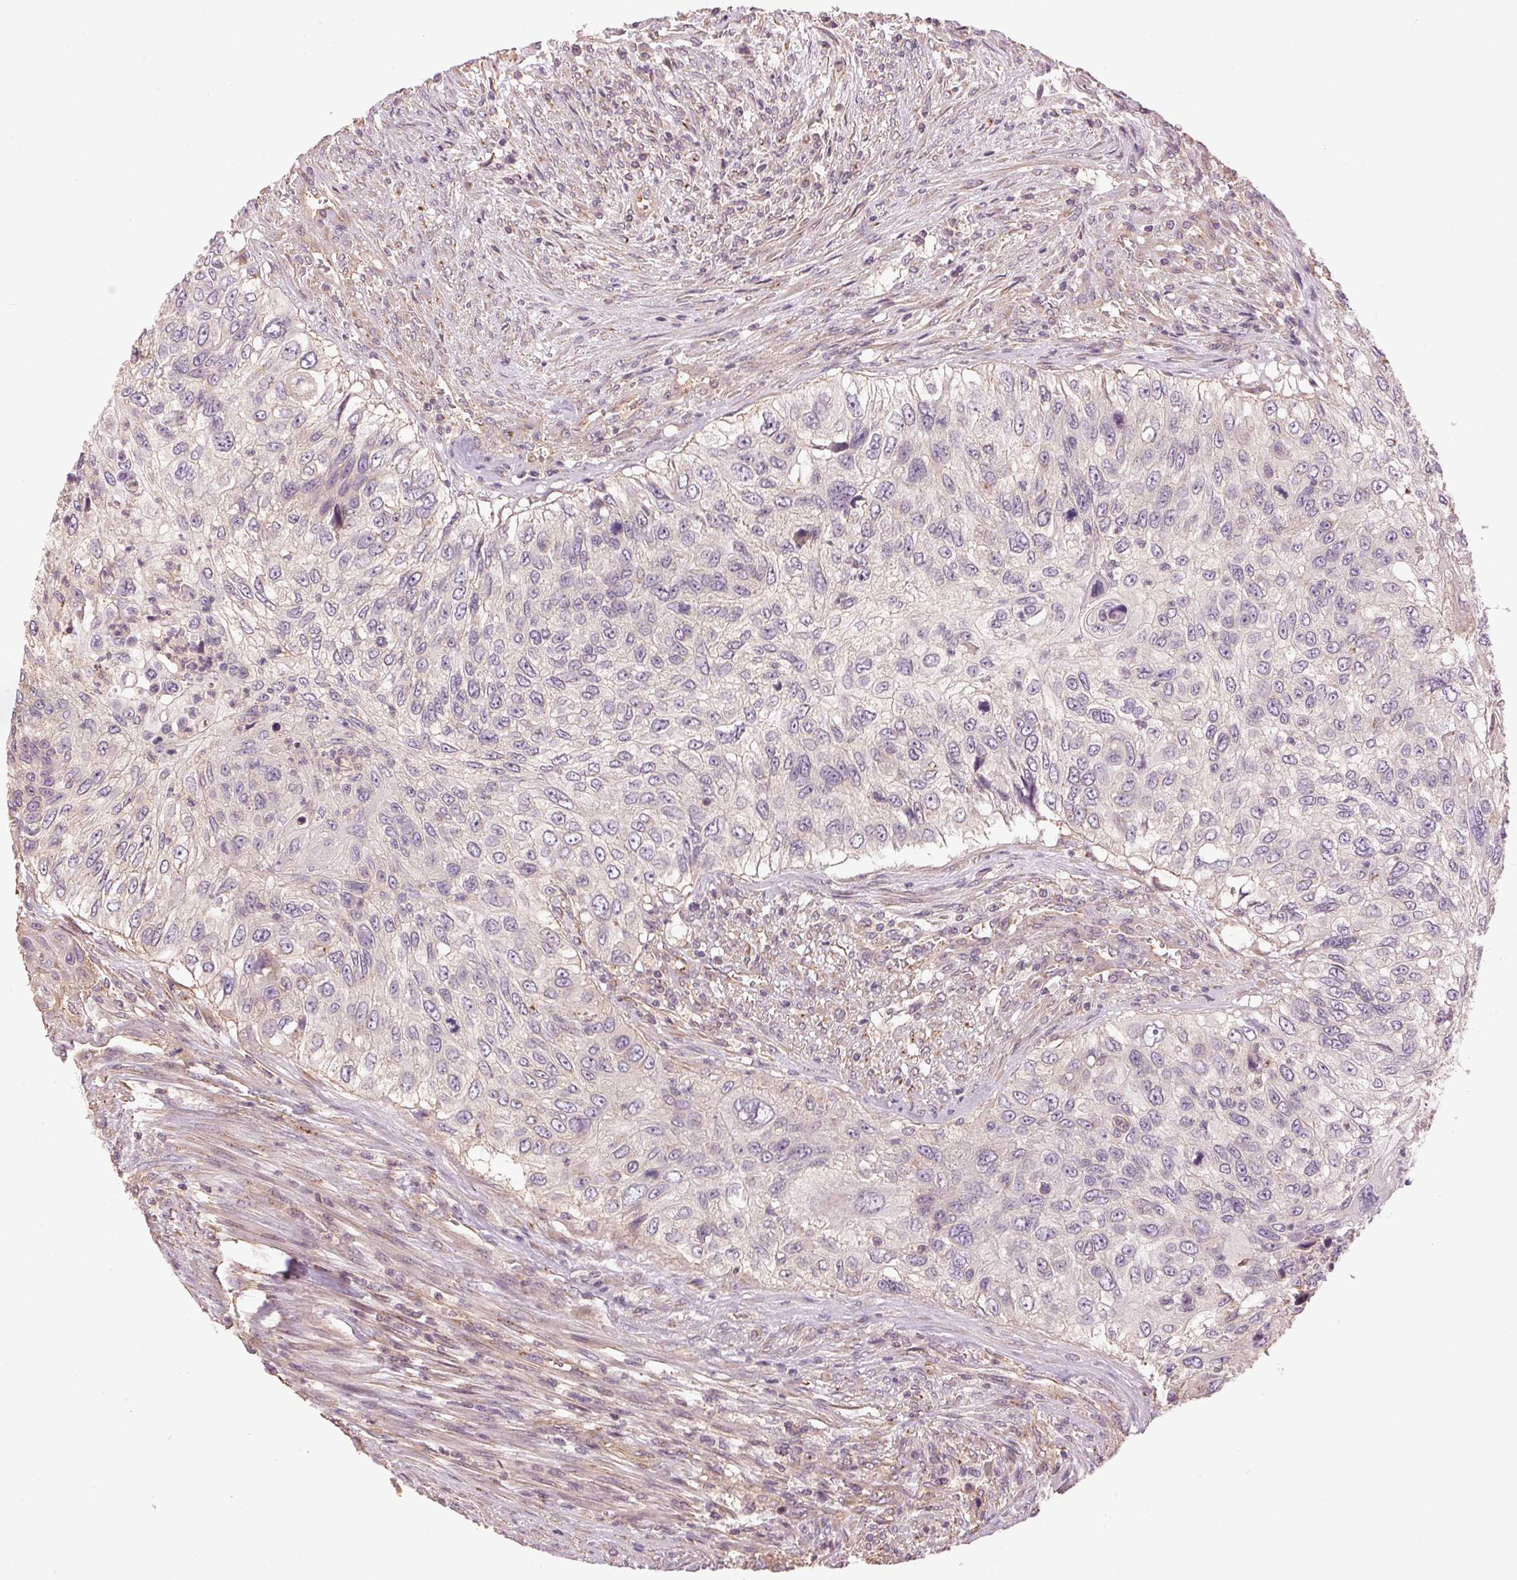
{"staining": {"intensity": "negative", "quantity": "none", "location": "none"}, "tissue": "urothelial cancer", "cell_type": "Tumor cells", "image_type": "cancer", "snomed": [{"axis": "morphology", "description": "Urothelial carcinoma, High grade"}, {"axis": "topography", "description": "Urinary bladder"}], "caption": "Tumor cells show no significant staining in urothelial cancer. Brightfield microscopy of immunohistochemistry stained with DAB (brown) and hematoxylin (blue), captured at high magnification.", "gene": "GOLPH3", "patient": {"sex": "female", "age": 60}}